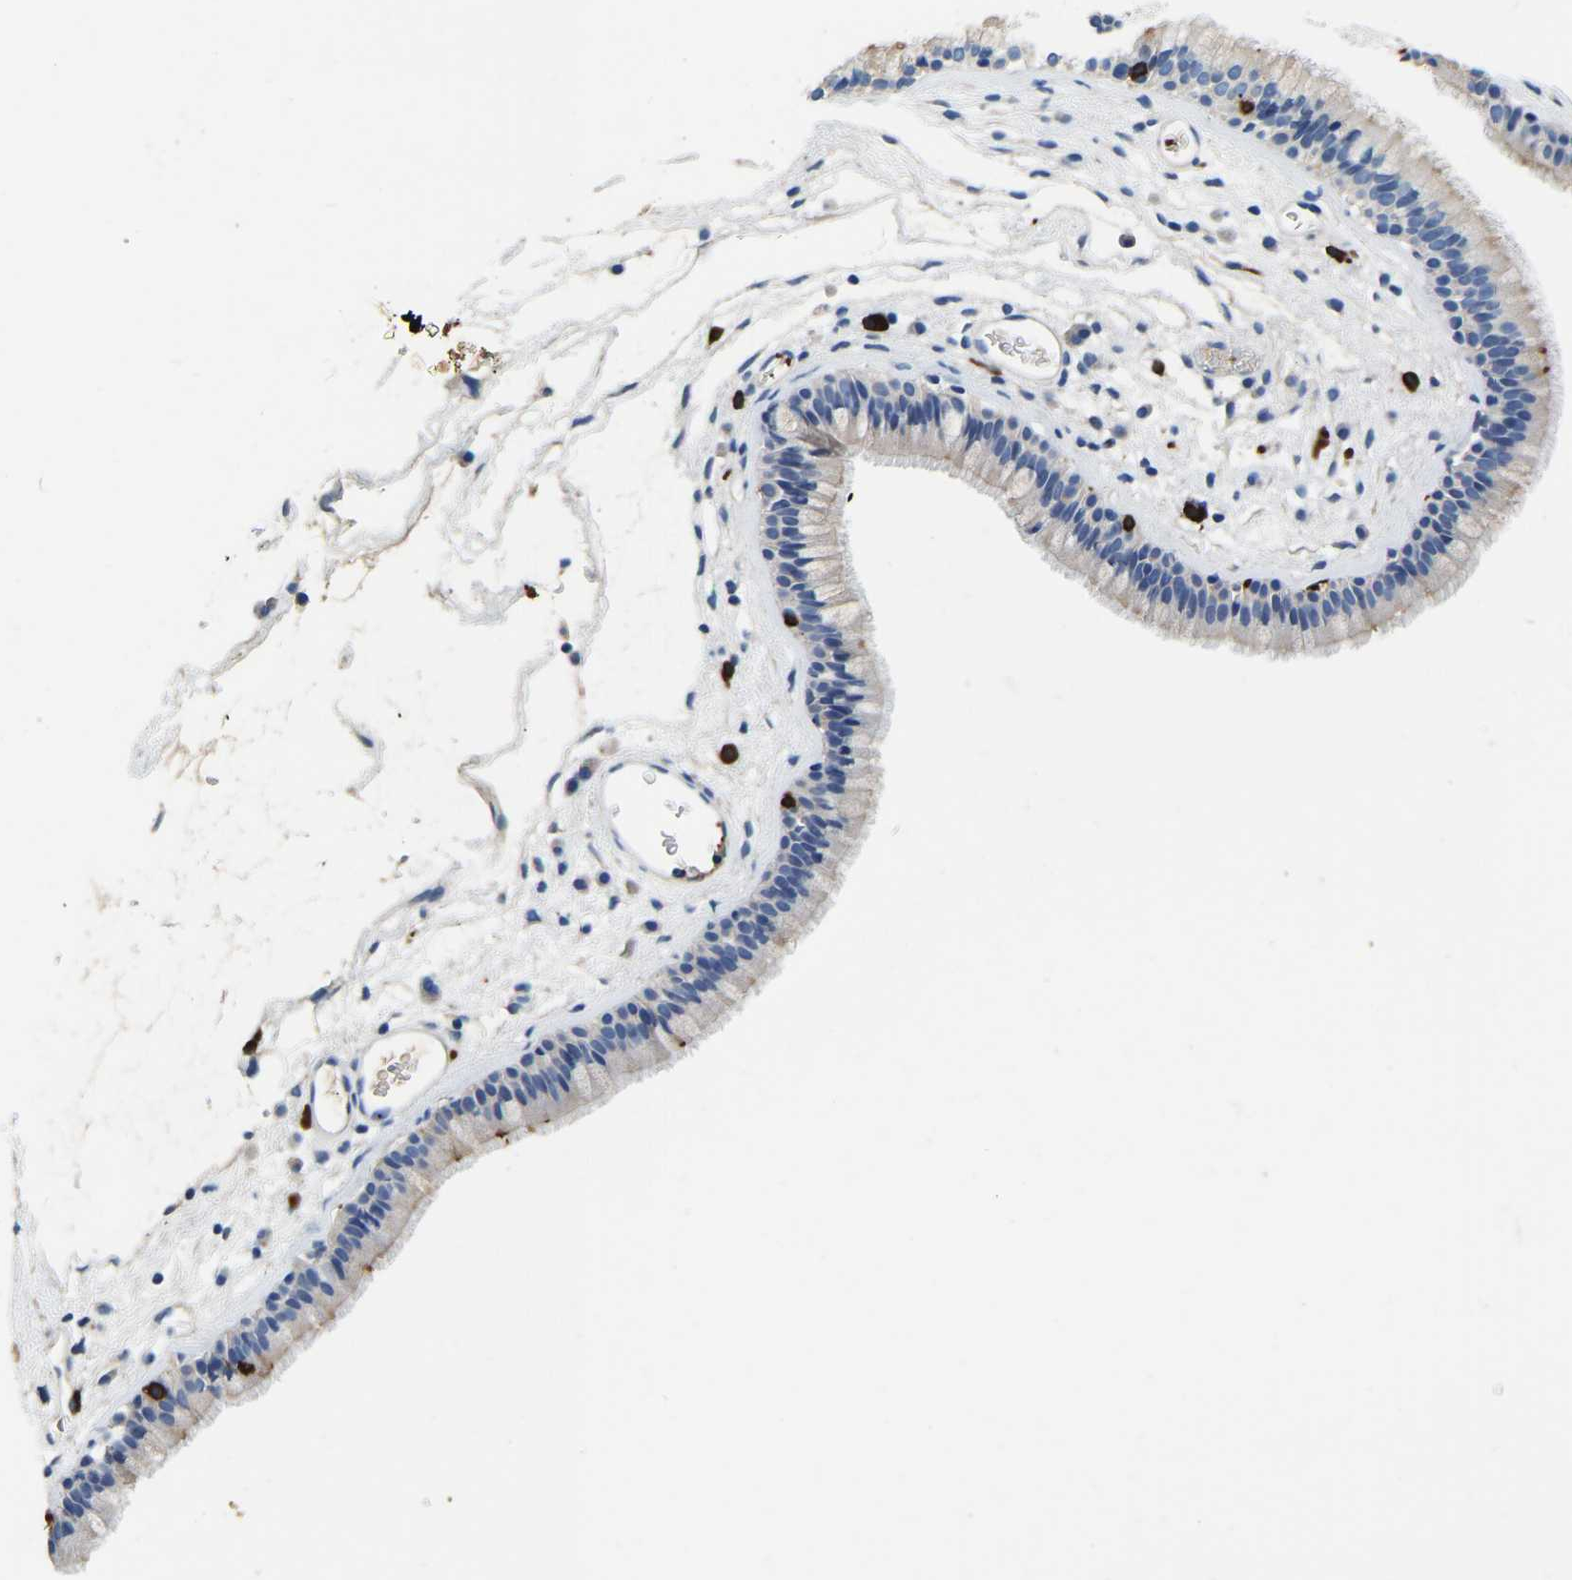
{"staining": {"intensity": "negative", "quantity": "none", "location": "none"}, "tissue": "nasopharynx", "cell_type": "Respiratory epithelial cells", "image_type": "normal", "snomed": [{"axis": "morphology", "description": "Normal tissue, NOS"}, {"axis": "morphology", "description": "Inflammation, NOS"}, {"axis": "topography", "description": "Nasopharynx"}], "caption": "This photomicrograph is of unremarkable nasopharynx stained with immunohistochemistry to label a protein in brown with the nuclei are counter-stained blue. There is no positivity in respiratory epithelial cells. The staining is performed using DAB brown chromogen with nuclei counter-stained in using hematoxylin.", "gene": "RAB27B", "patient": {"sex": "male", "age": 48}}